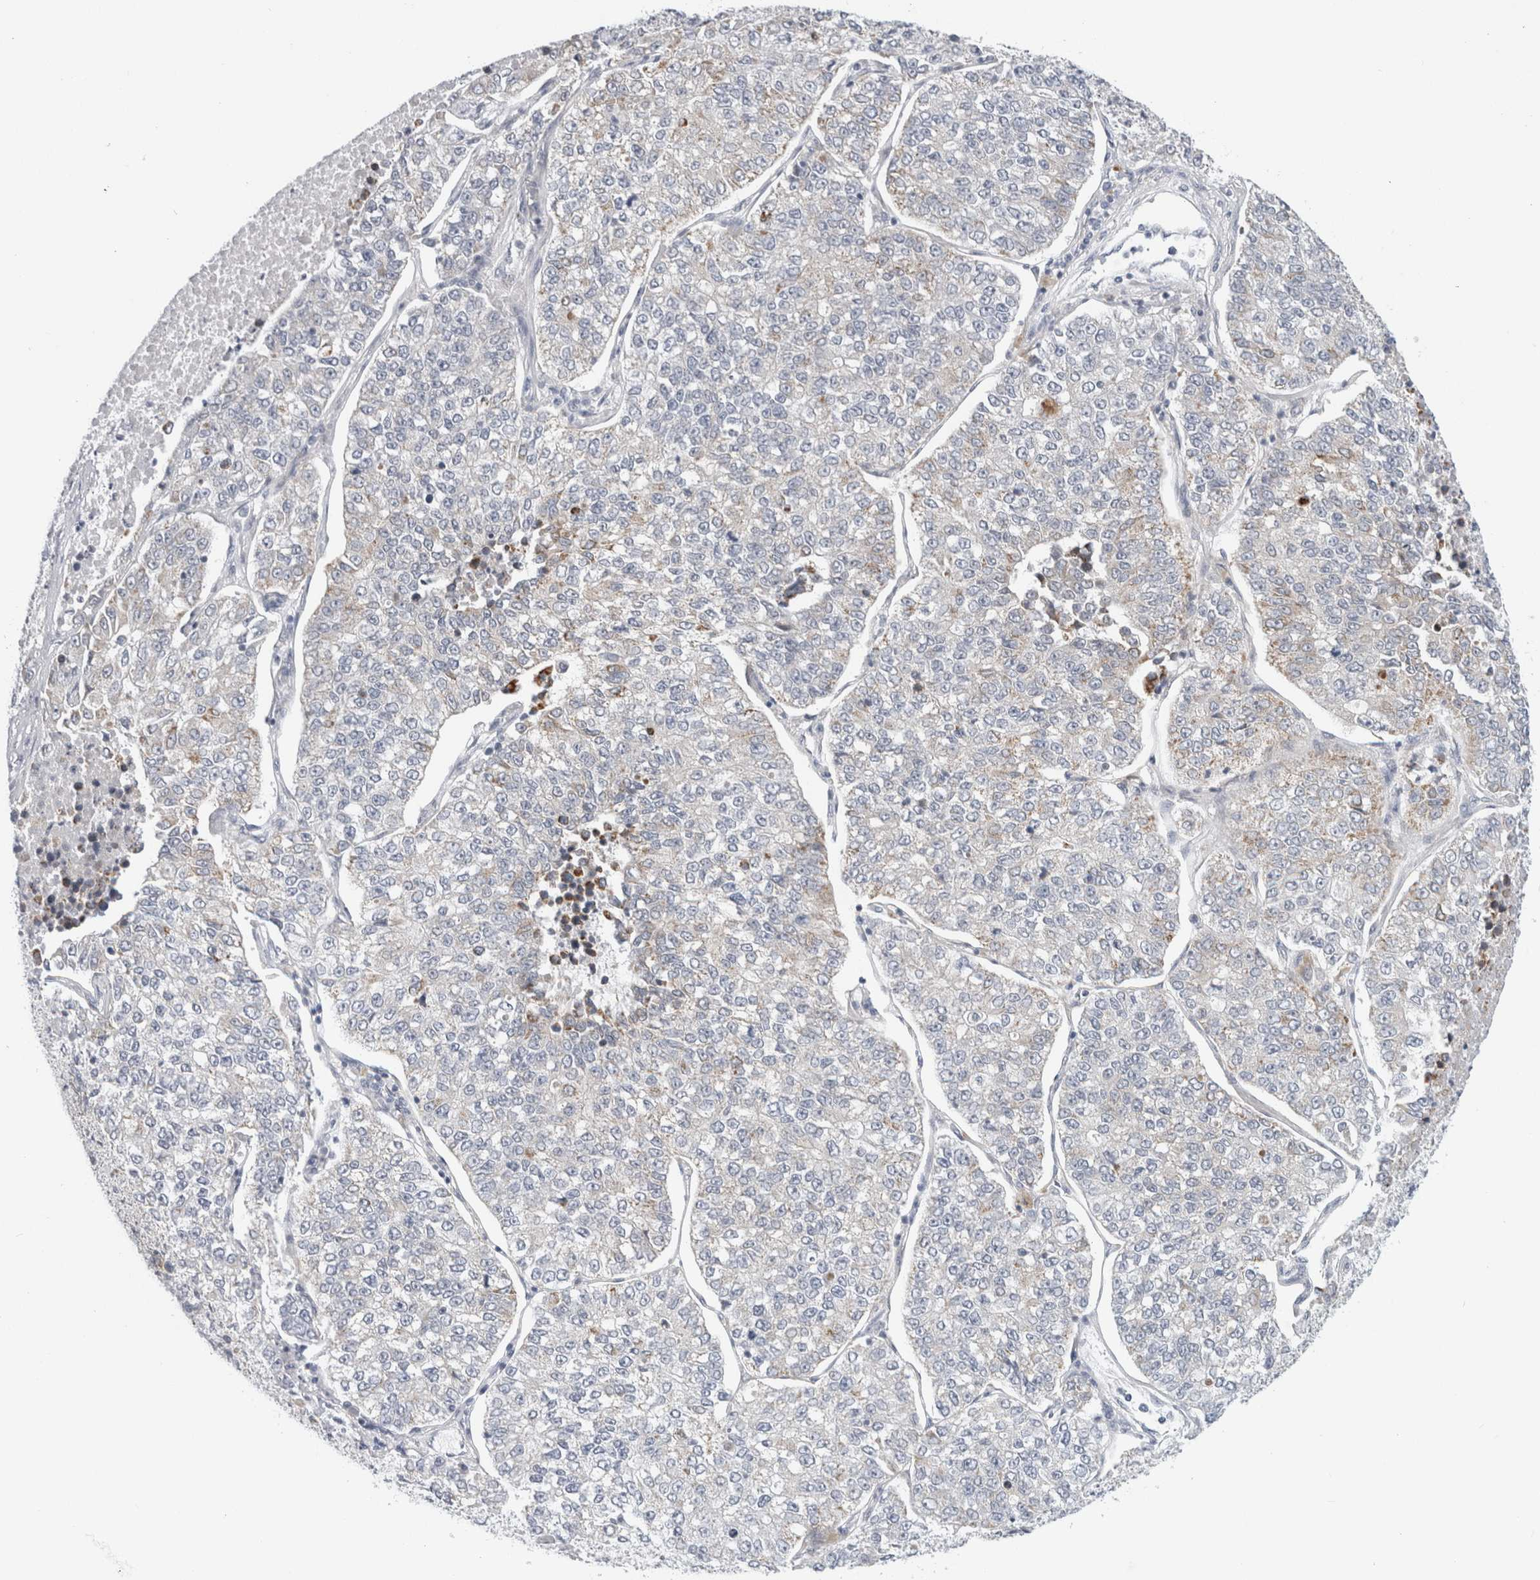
{"staining": {"intensity": "weak", "quantity": "<25%", "location": "cytoplasmic/membranous"}, "tissue": "lung cancer", "cell_type": "Tumor cells", "image_type": "cancer", "snomed": [{"axis": "morphology", "description": "Adenocarcinoma, NOS"}, {"axis": "topography", "description": "Lung"}], "caption": "The immunohistochemistry (IHC) photomicrograph has no significant positivity in tumor cells of adenocarcinoma (lung) tissue. The staining was performed using DAB (3,3'-diaminobenzidine) to visualize the protein expression in brown, while the nuclei were stained in blue with hematoxylin (Magnification: 20x).", "gene": "FAHD1", "patient": {"sex": "male", "age": 49}}